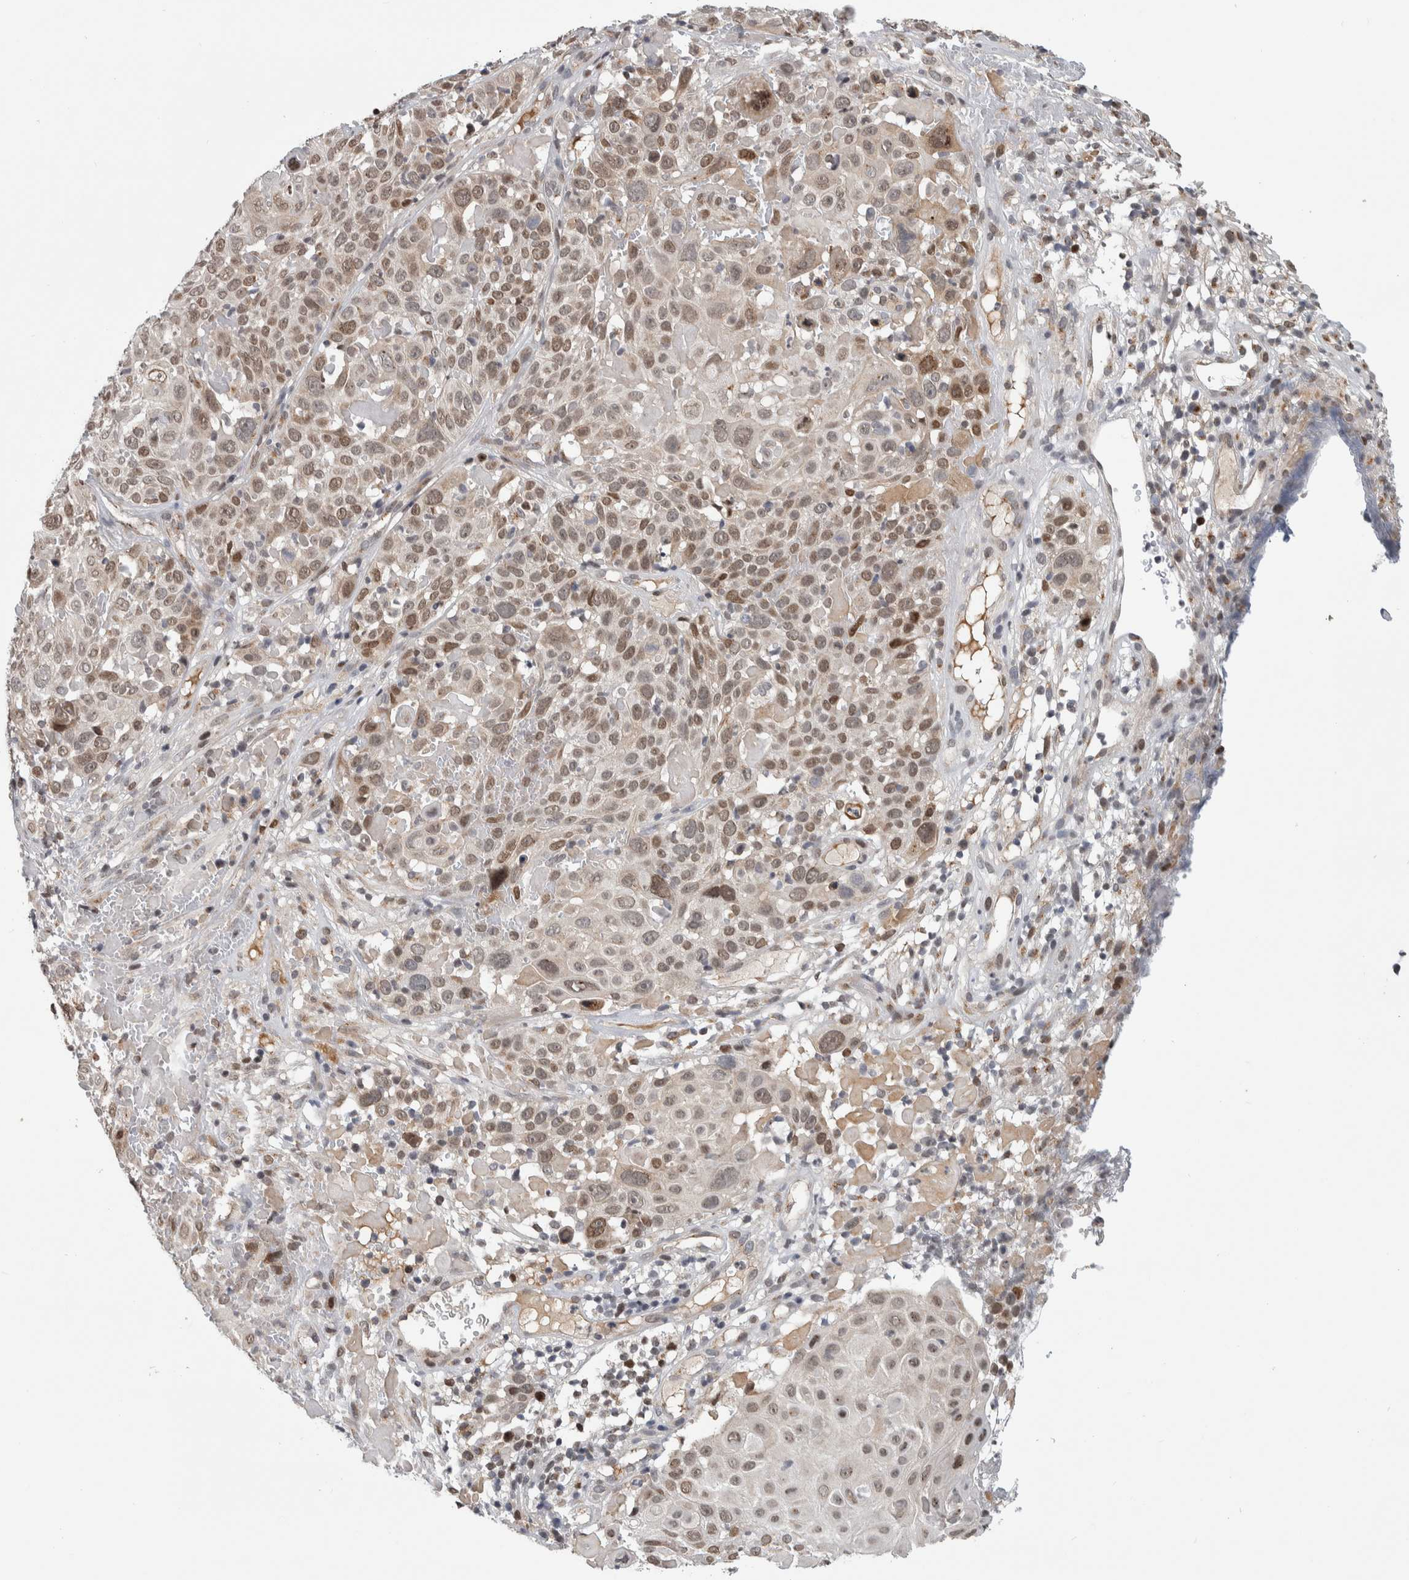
{"staining": {"intensity": "weak", "quantity": ">75%", "location": "nuclear"}, "tissue": "cervical cancer", "cell_type": "Tumor cells", "image_type": "cancer", "snomed": [{"axis": "morphology", "description": "Squamous cell carcinoma, NOS"}, {"axis": "topography", "description": "Cervix"}], "caption": "DAB immunohistochemical staining of cervical cancer exhibits weak nuclear protein staining in approximately >75% of tumor cells.", "gene": "MSL1", "patient": {"sex": "female", "age": 74}}